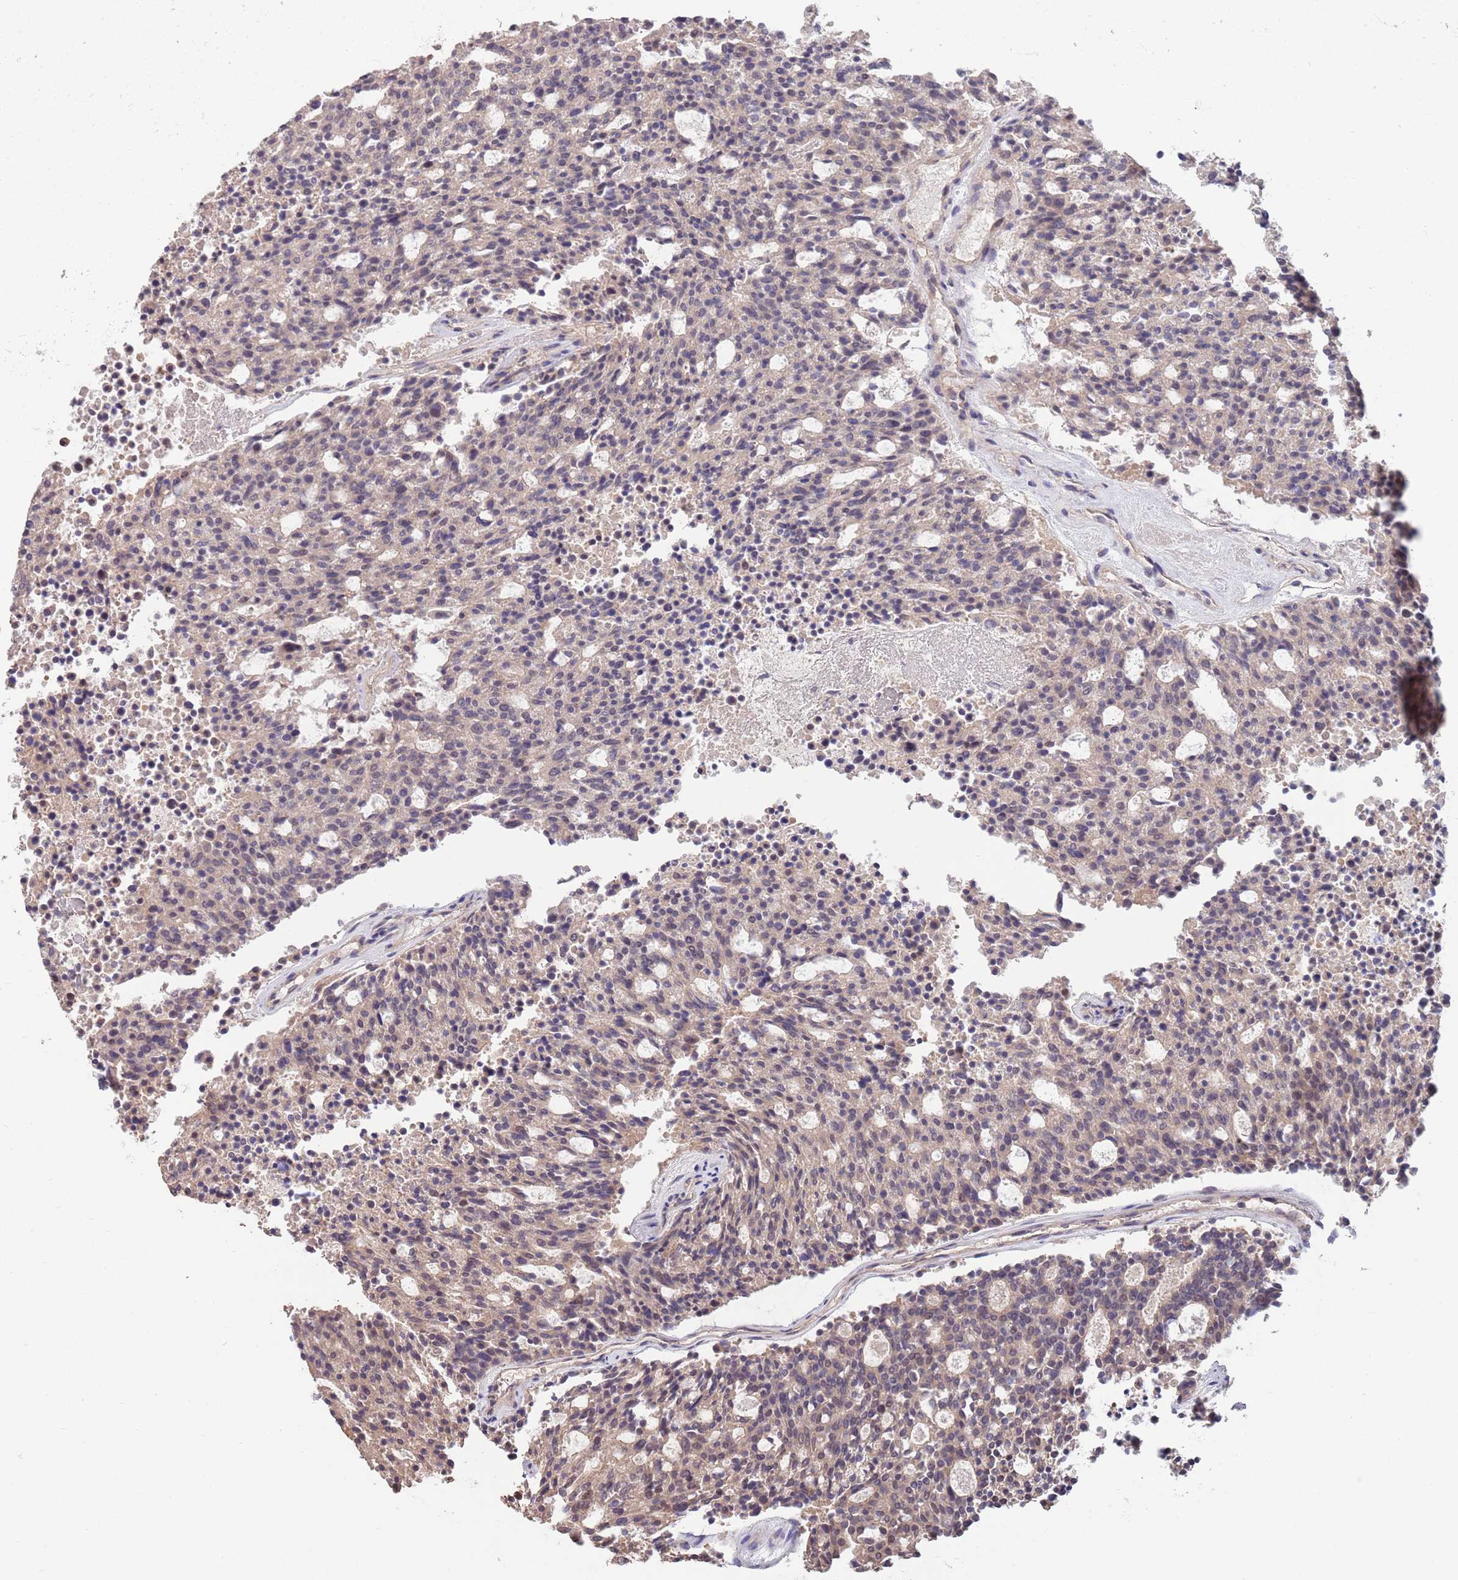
{"staining": {"intensity": "weak", "quantity": "25%-75%", "location": "cytoplasmic/membranous"}, "tissue": "carcinoid", "cell_type": "Tumor cells", "image_type": "cancer", "snomed": [{"axis": "morphology", "description": "Carcinoid, malignant, NOS"}, {"axis": "topography", "description": "Pancreas"}], "caption": "This photomicrograph reveals IHC staining of malignant carcinoid, with low weak cytoplasmic/membranous expression in about 25%-75% of tumor cells.", "gene": "MARVELD2", "patient": {"sex": "female", "age": 54}}